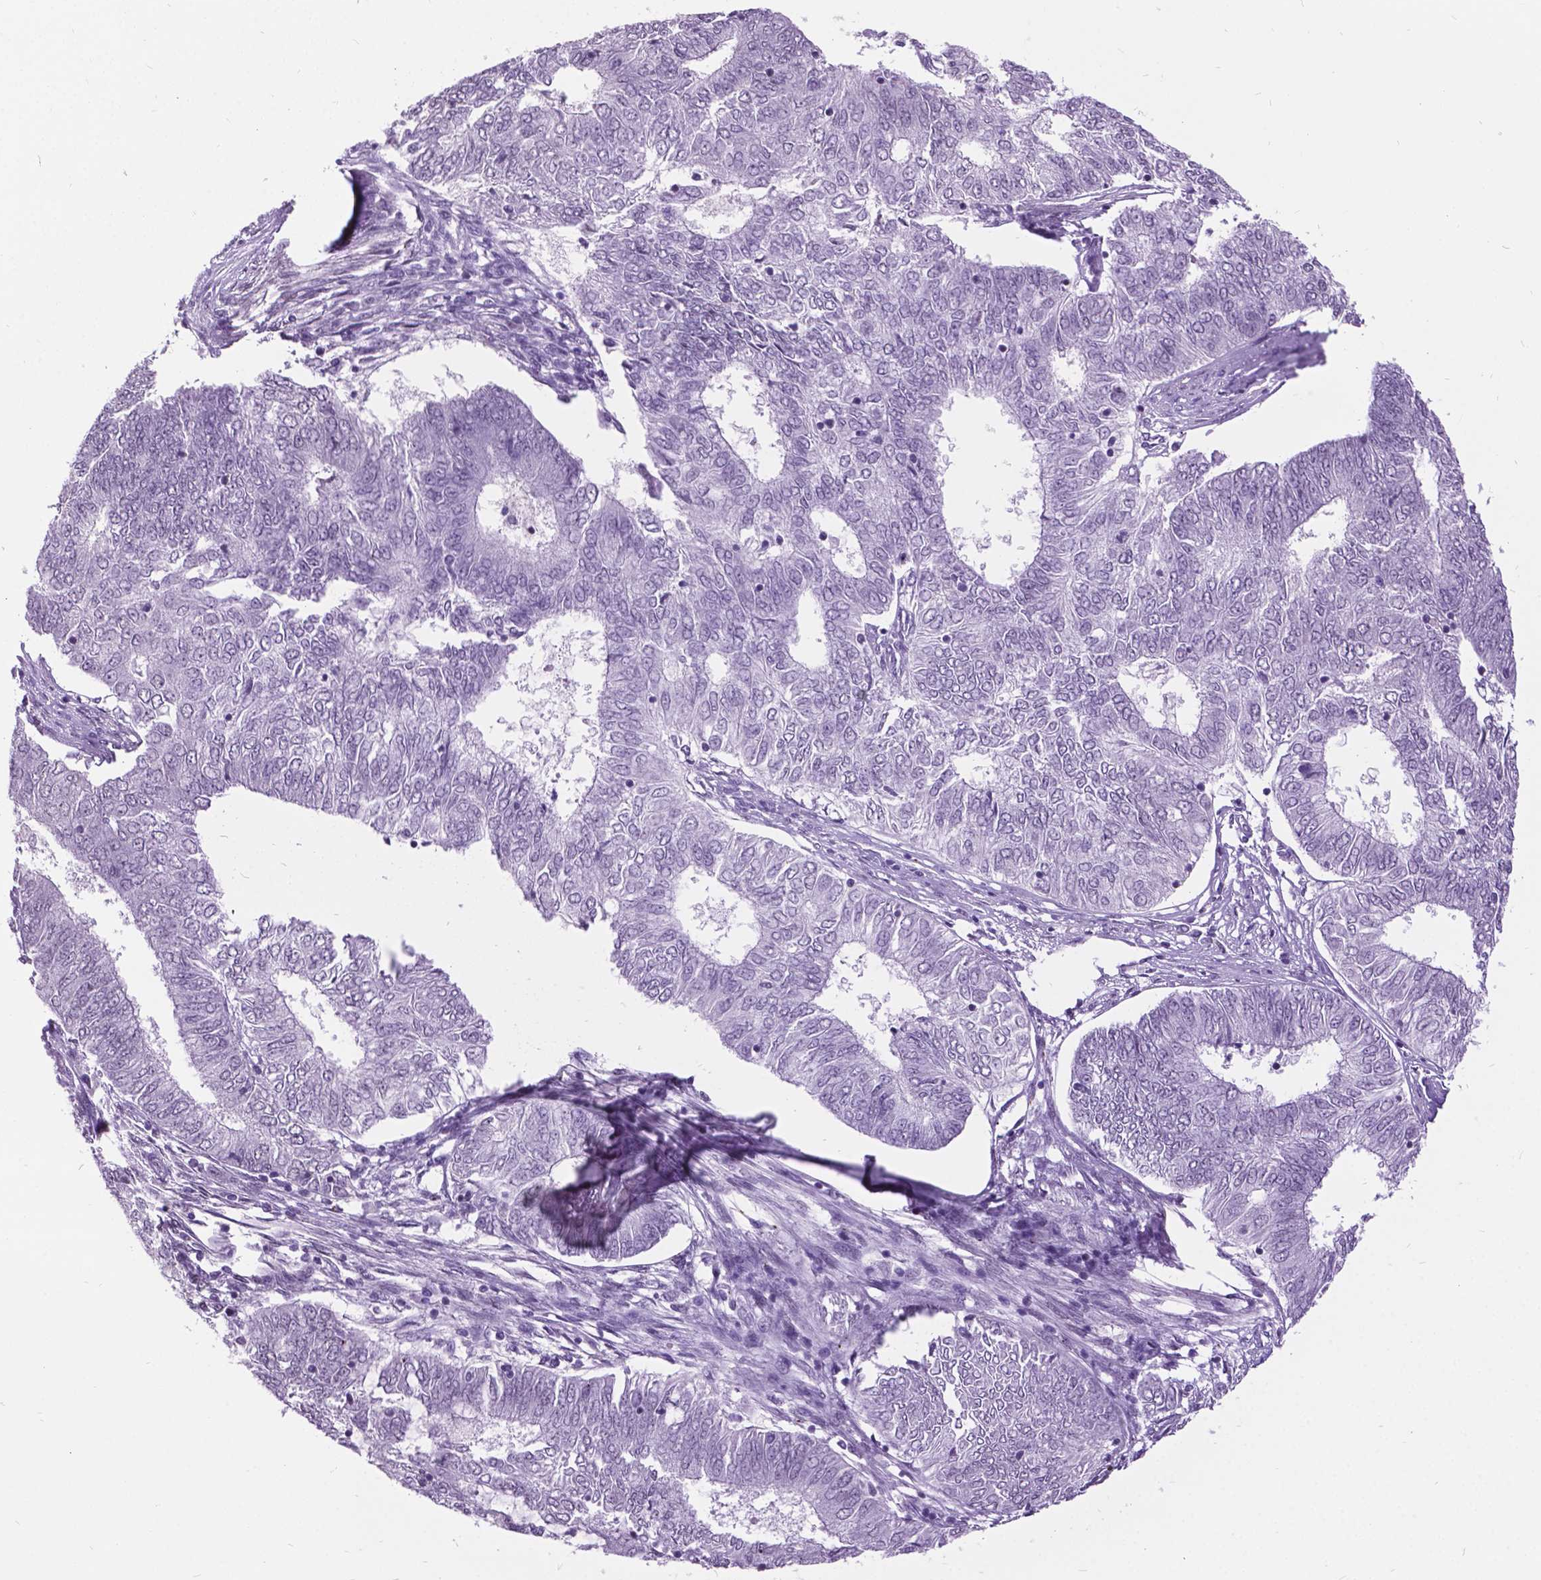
{"staining": {"intensity": "negative", "quantity": "none", "location": "none"}, "tissue": "endometrial cancer", "cell_type": "Tumor cells", "image_type": "cancer", "snomed": [{"axis": "morphology", "description": "Adenocarcinoma, NOS"}, {"axis": "topography", "description": "Endometrium"}], "caption": "The photomicrograph displays no significant positivity in tumor cells of endometrial cancer.", "gene": "DPF3", "patient": {"sex": "female", "age": 62}}